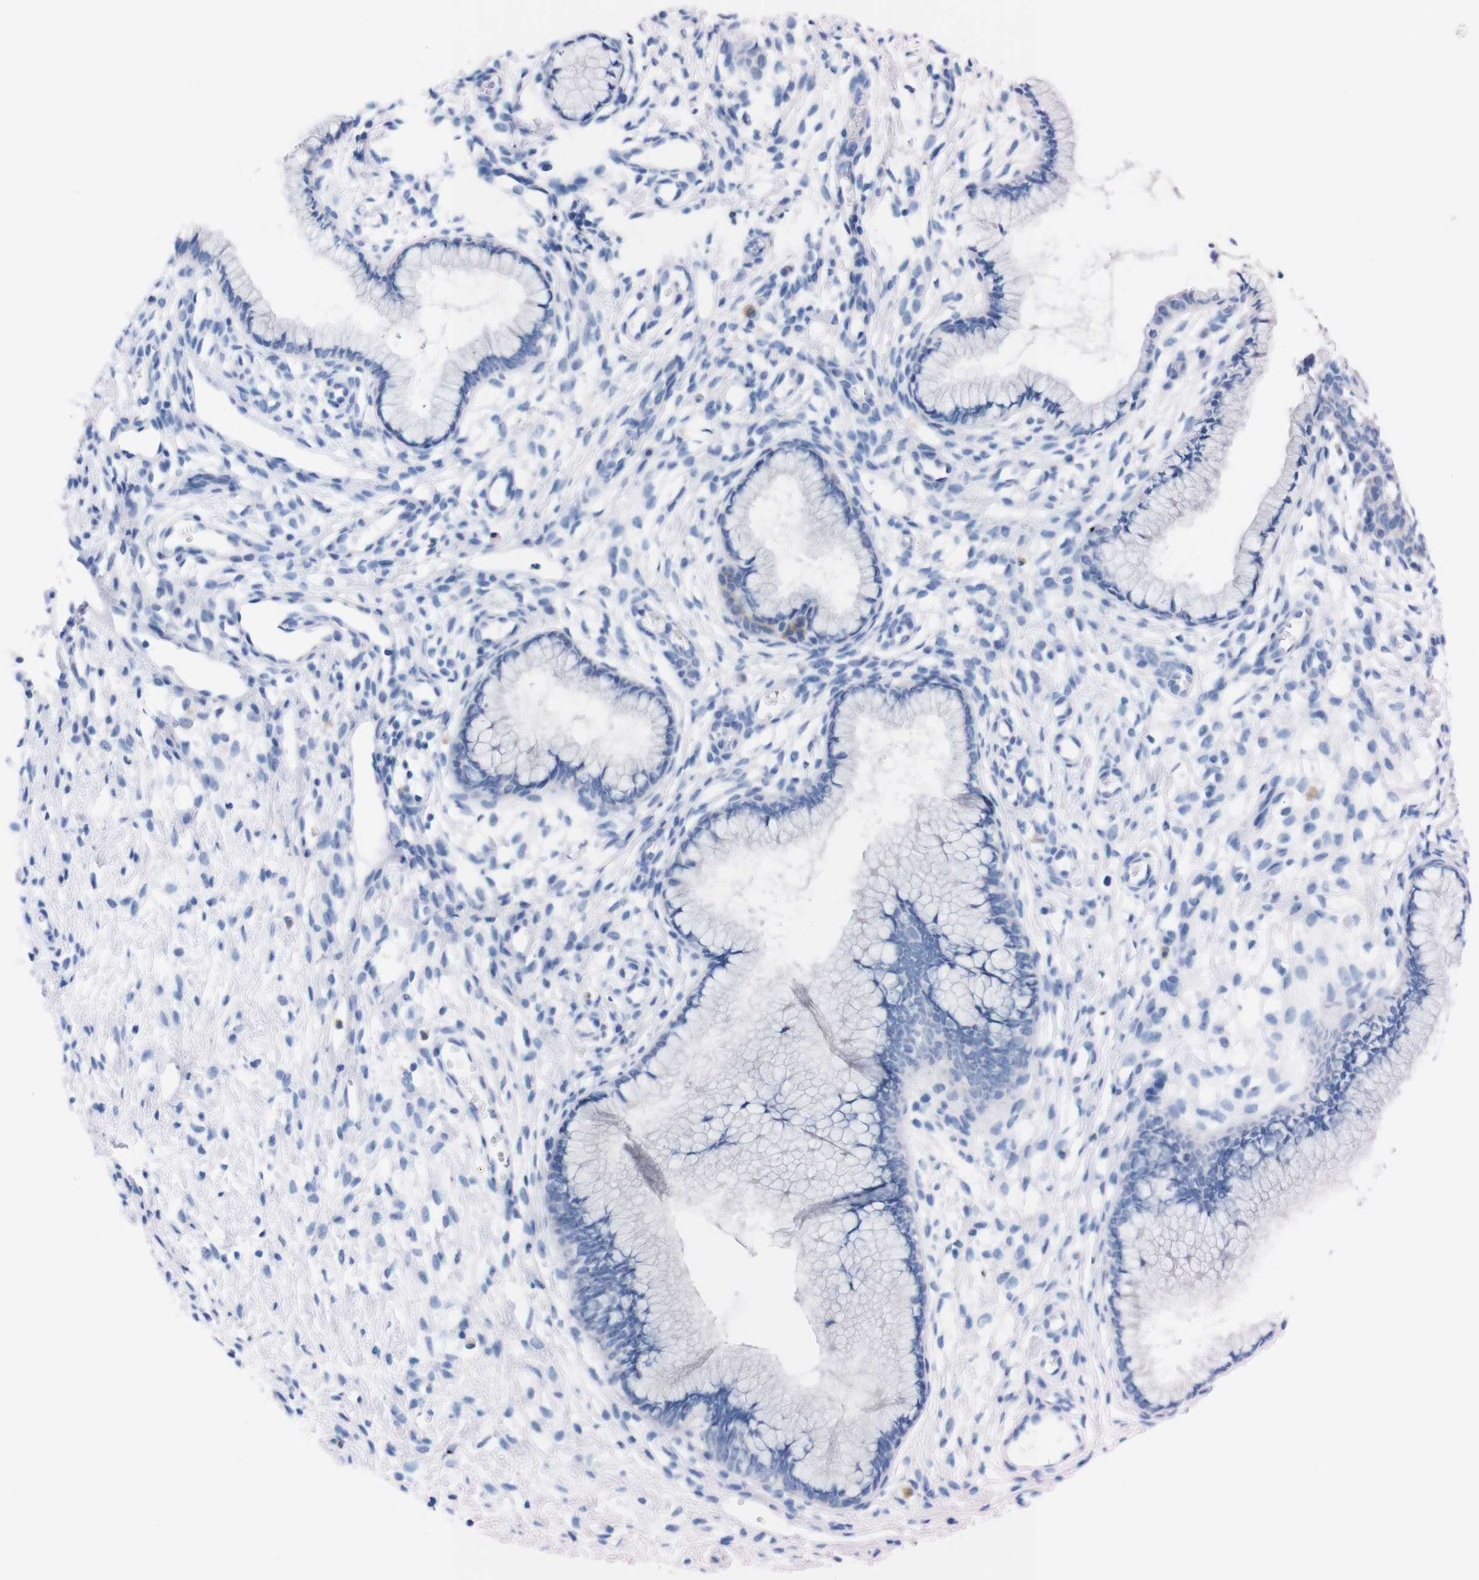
{"staining": {"intensity": "negative", "quantity": "none", "location": "none"}, "tissue": "cervix", "cell_type": "Glandular cells", "image_type": "normal", "snomed": [{"axis": "morphology", "description": "Normal tissue, NOS"}, {"axis": "topography", "description": "Cervix"}], "caption": "Normal cervix was stained to show a protein in brown. There is no significant expression in glandular cells. The staining was performed using DAB to visualize the protein expression in brown, while the nuclei were stained in blue with hematoxylin (Magnification: 20x).", "gene": "TMEM243", "patient": {"sex": "female", "age": 65}}